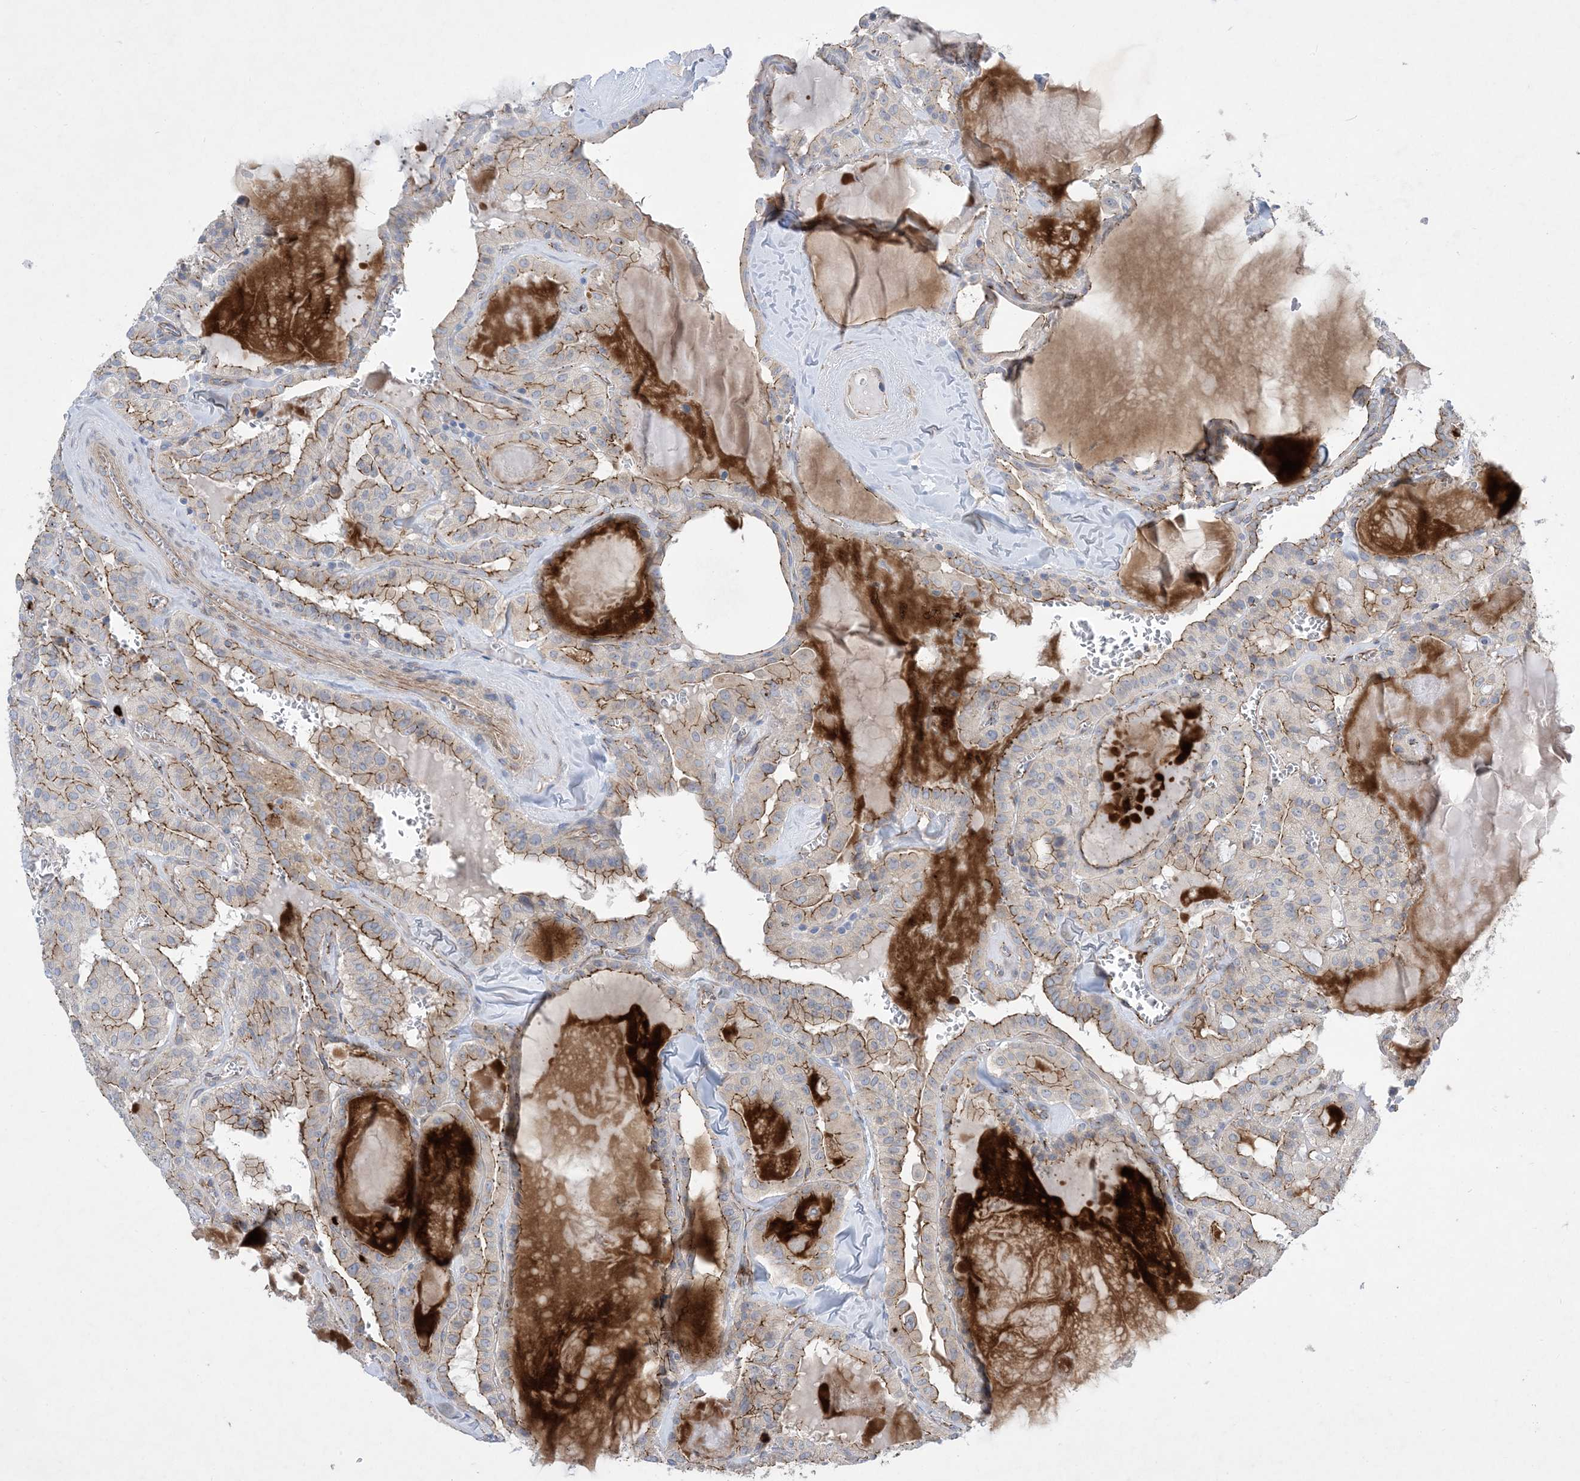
{"staining": {"intensity": "moderate", "quantity": ">75%", "location": "cytoplasmic/membranous"}, "tissue": "thyroid cancer", "cell_type": "Tumor cells", "image_type": "cancer", "snomed": [{"axis": "morphology", "description": "Papillary adenocarcinoma, NOS"}, {"axis": "topography", "description": "Thyroid gland"}], "caption": "Moderate cytoplasmic/membranous positivity is present in about >75% of tumor cells in papillary adenocarcinoma (thyroid).", "gene": "OTOP1", "patient": {"sex": "male", "age": 52}}